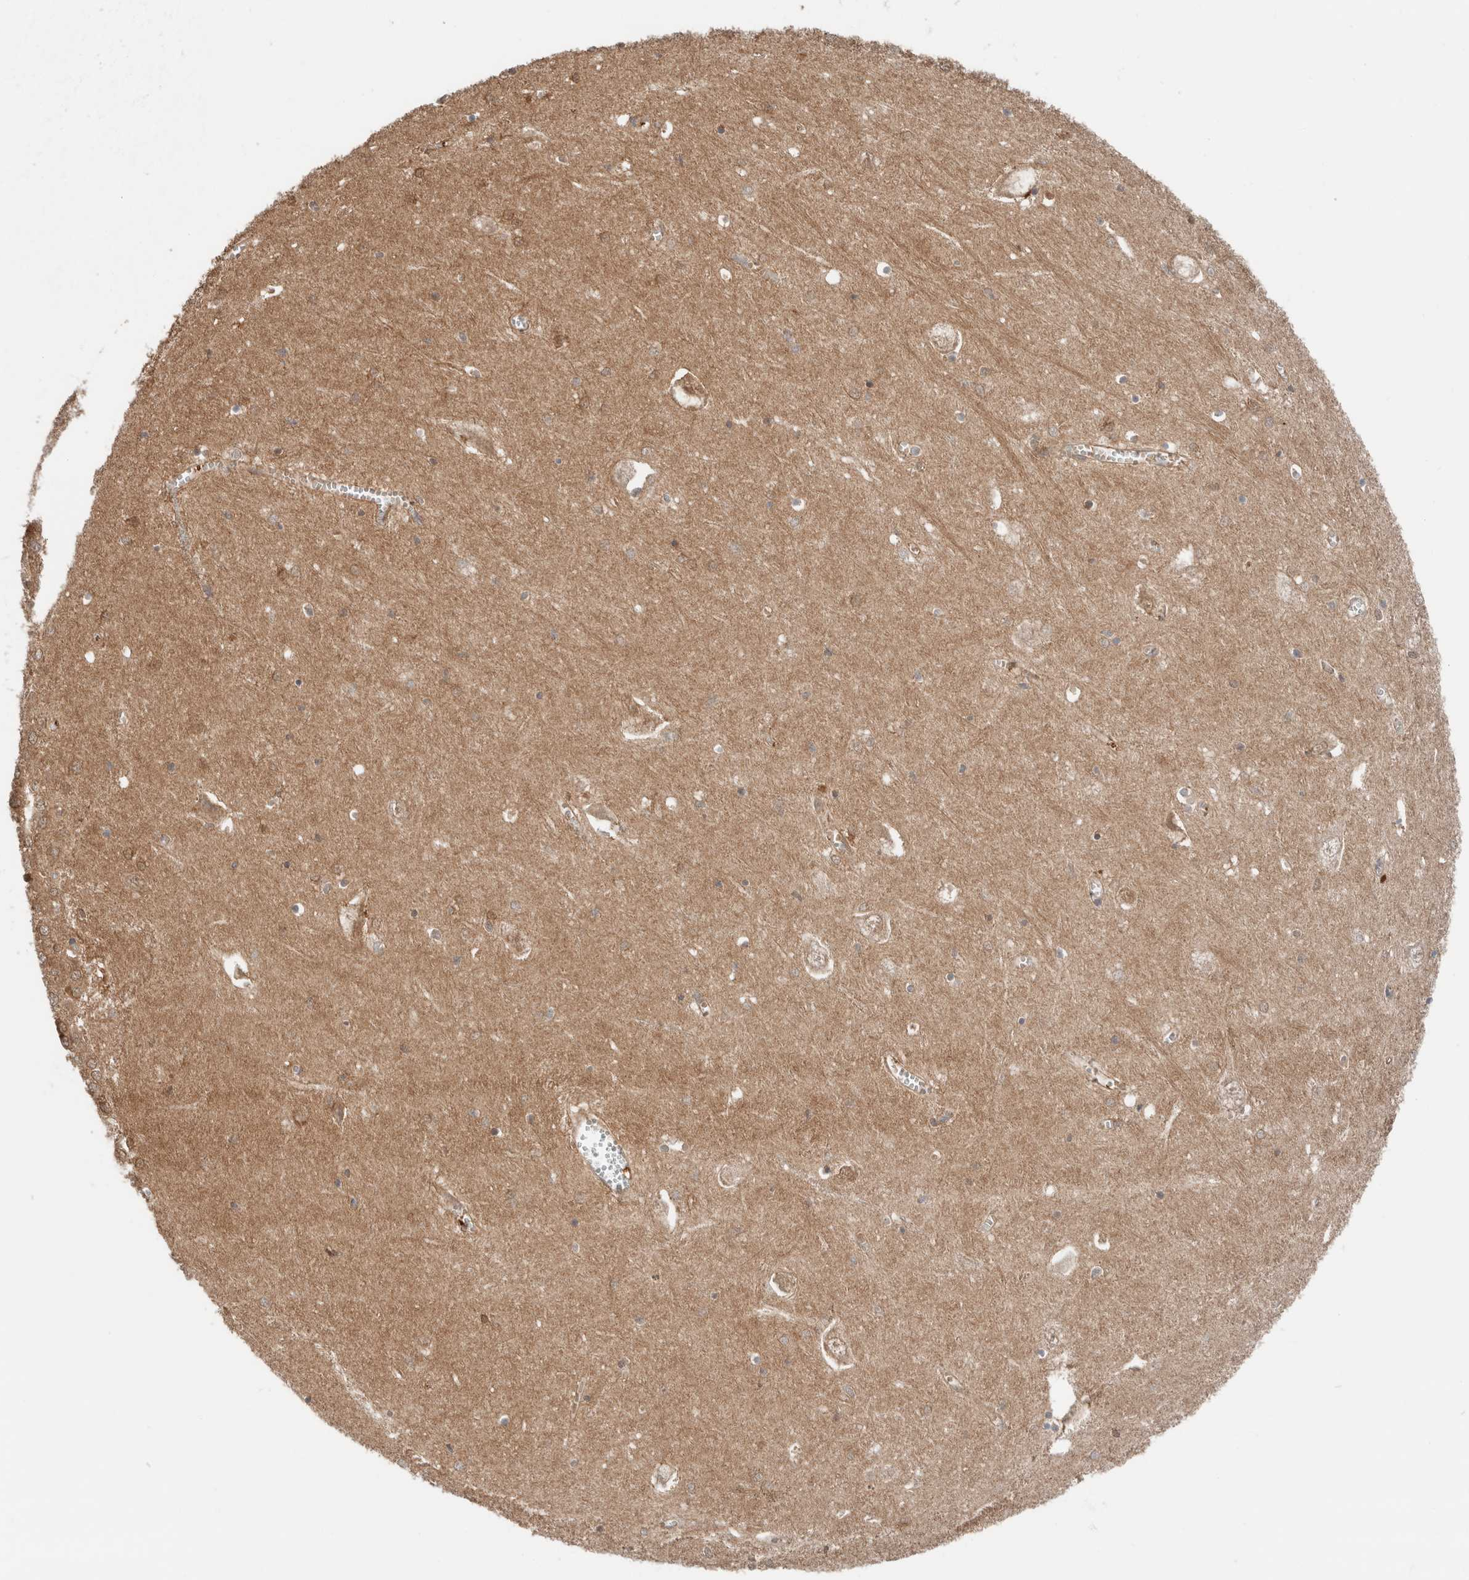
{"staining": {"intensity": "negative", "quantity": "none", "location": "none"}, "tissue": "hippocampus", "cell_type": "Glial cells", "image_type": "normal", "snomed": [{"axis": "morphology", "description": "Normal tissue, NOS"}, {"axis": "topography", "description": "Hippocampus"}], "caption": "Photomicrograph shows no significant protein expression in glial cells of benign hippocampus. The staining was performed using DAB to visualize the protein expression in brown, while the nuclei were stained in blue with hematoxylin (Magnification: 20x).", "gene": "XPNPEP1", "patient": {"sex": "male", "age": 70}}